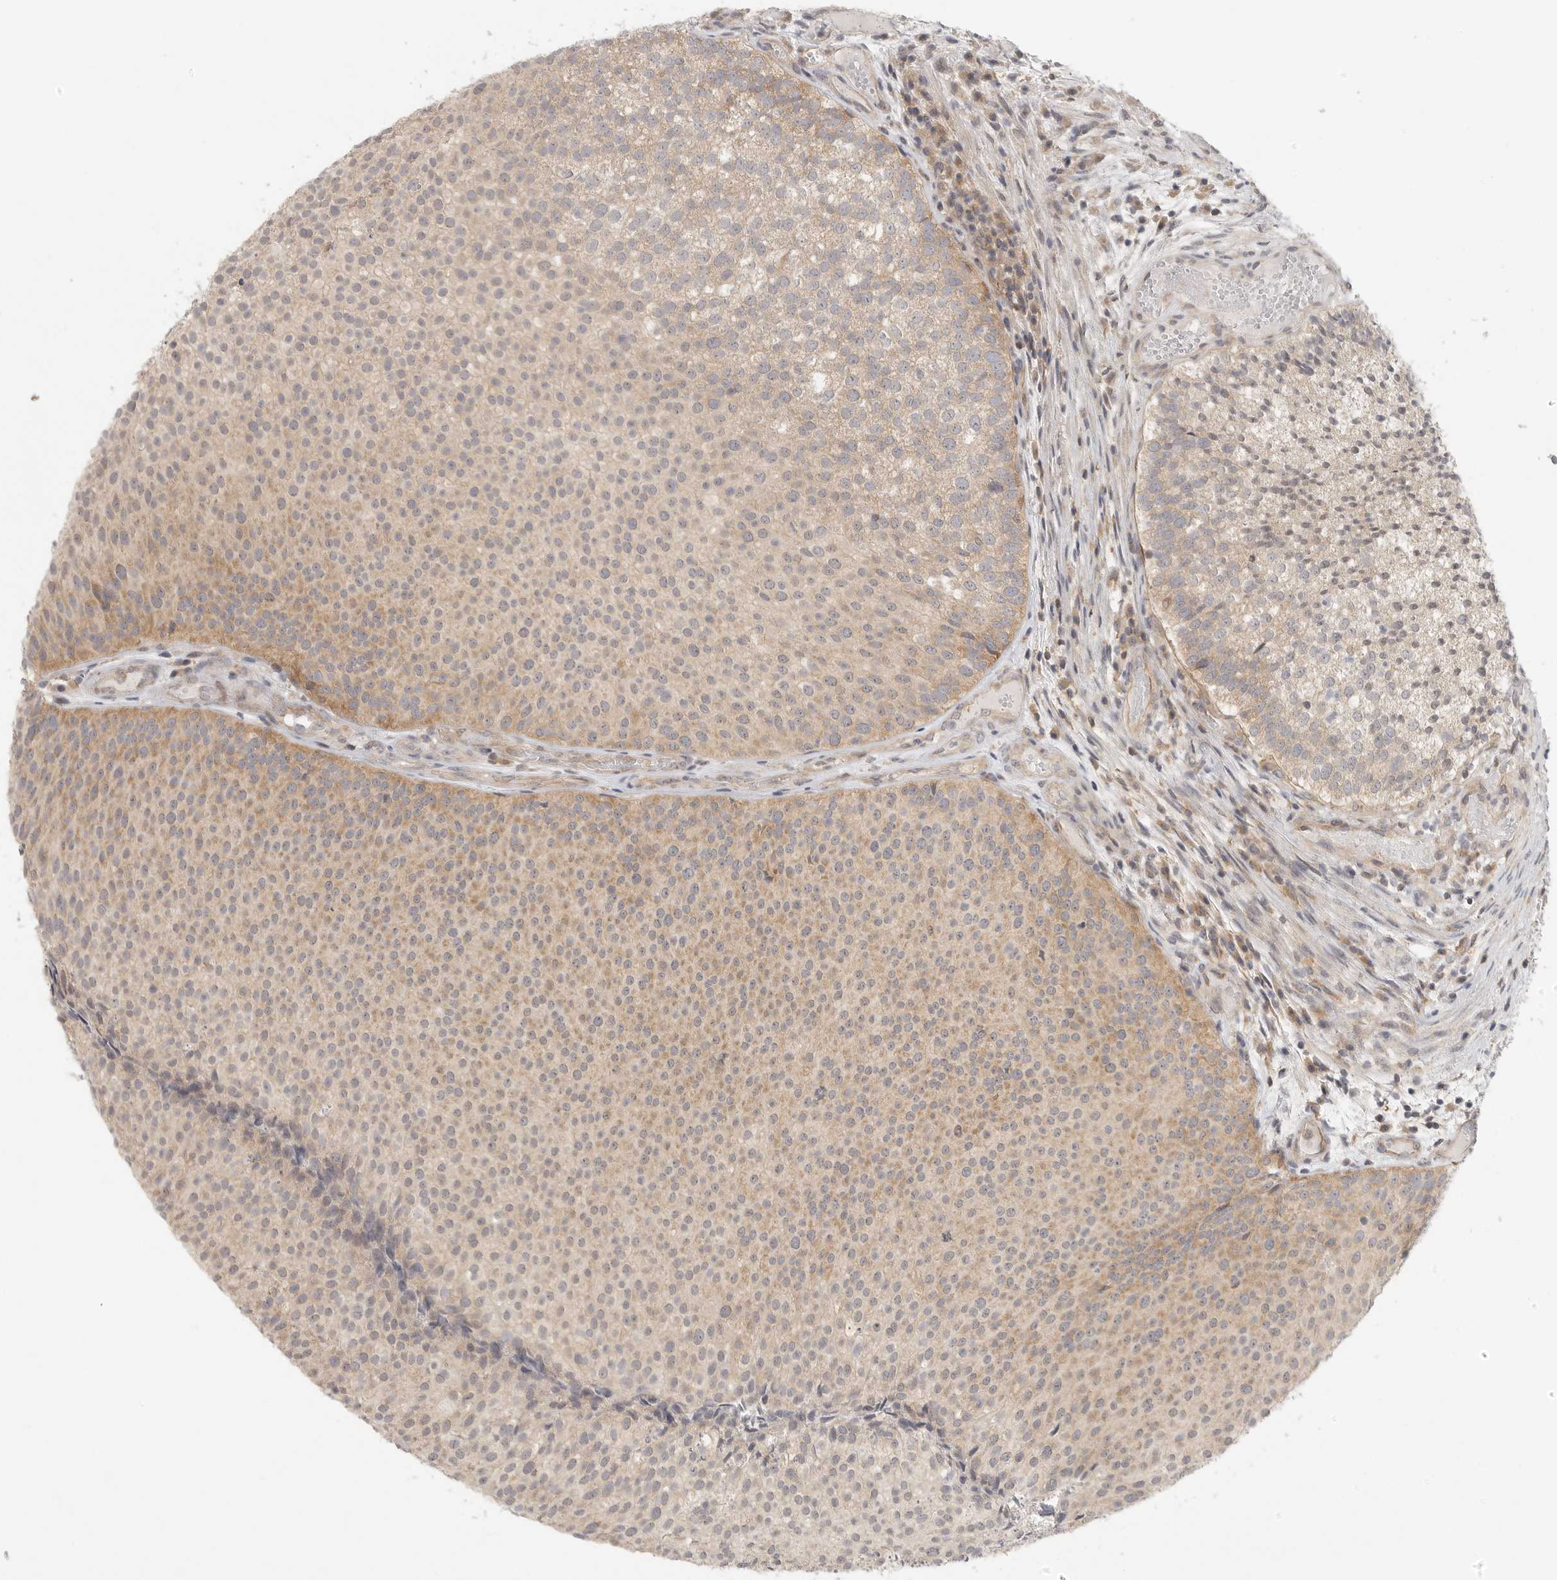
{"staining": {"intensity": "weak", "quantity": ">75%", "location": "cytoplasmic/membranous"}, "tissue": "urothelial cancer", "cell_type": "Tumor cells", "image_type": "cancer", "snomed": [{"axis": "morphology", "description": "Urothelial carcinoma, Low grade"}, {"axis": "topography", "description": "Urinary bladder"}], "caption": "Approximately >75% of tumor cells in urothelial cancer reveal weak cytoplasmic/membranous protein staining as visualized by brown immunohistochemical staining.", "gene": "HDAC6", "patient": {"sex": "male", "age": 86}}